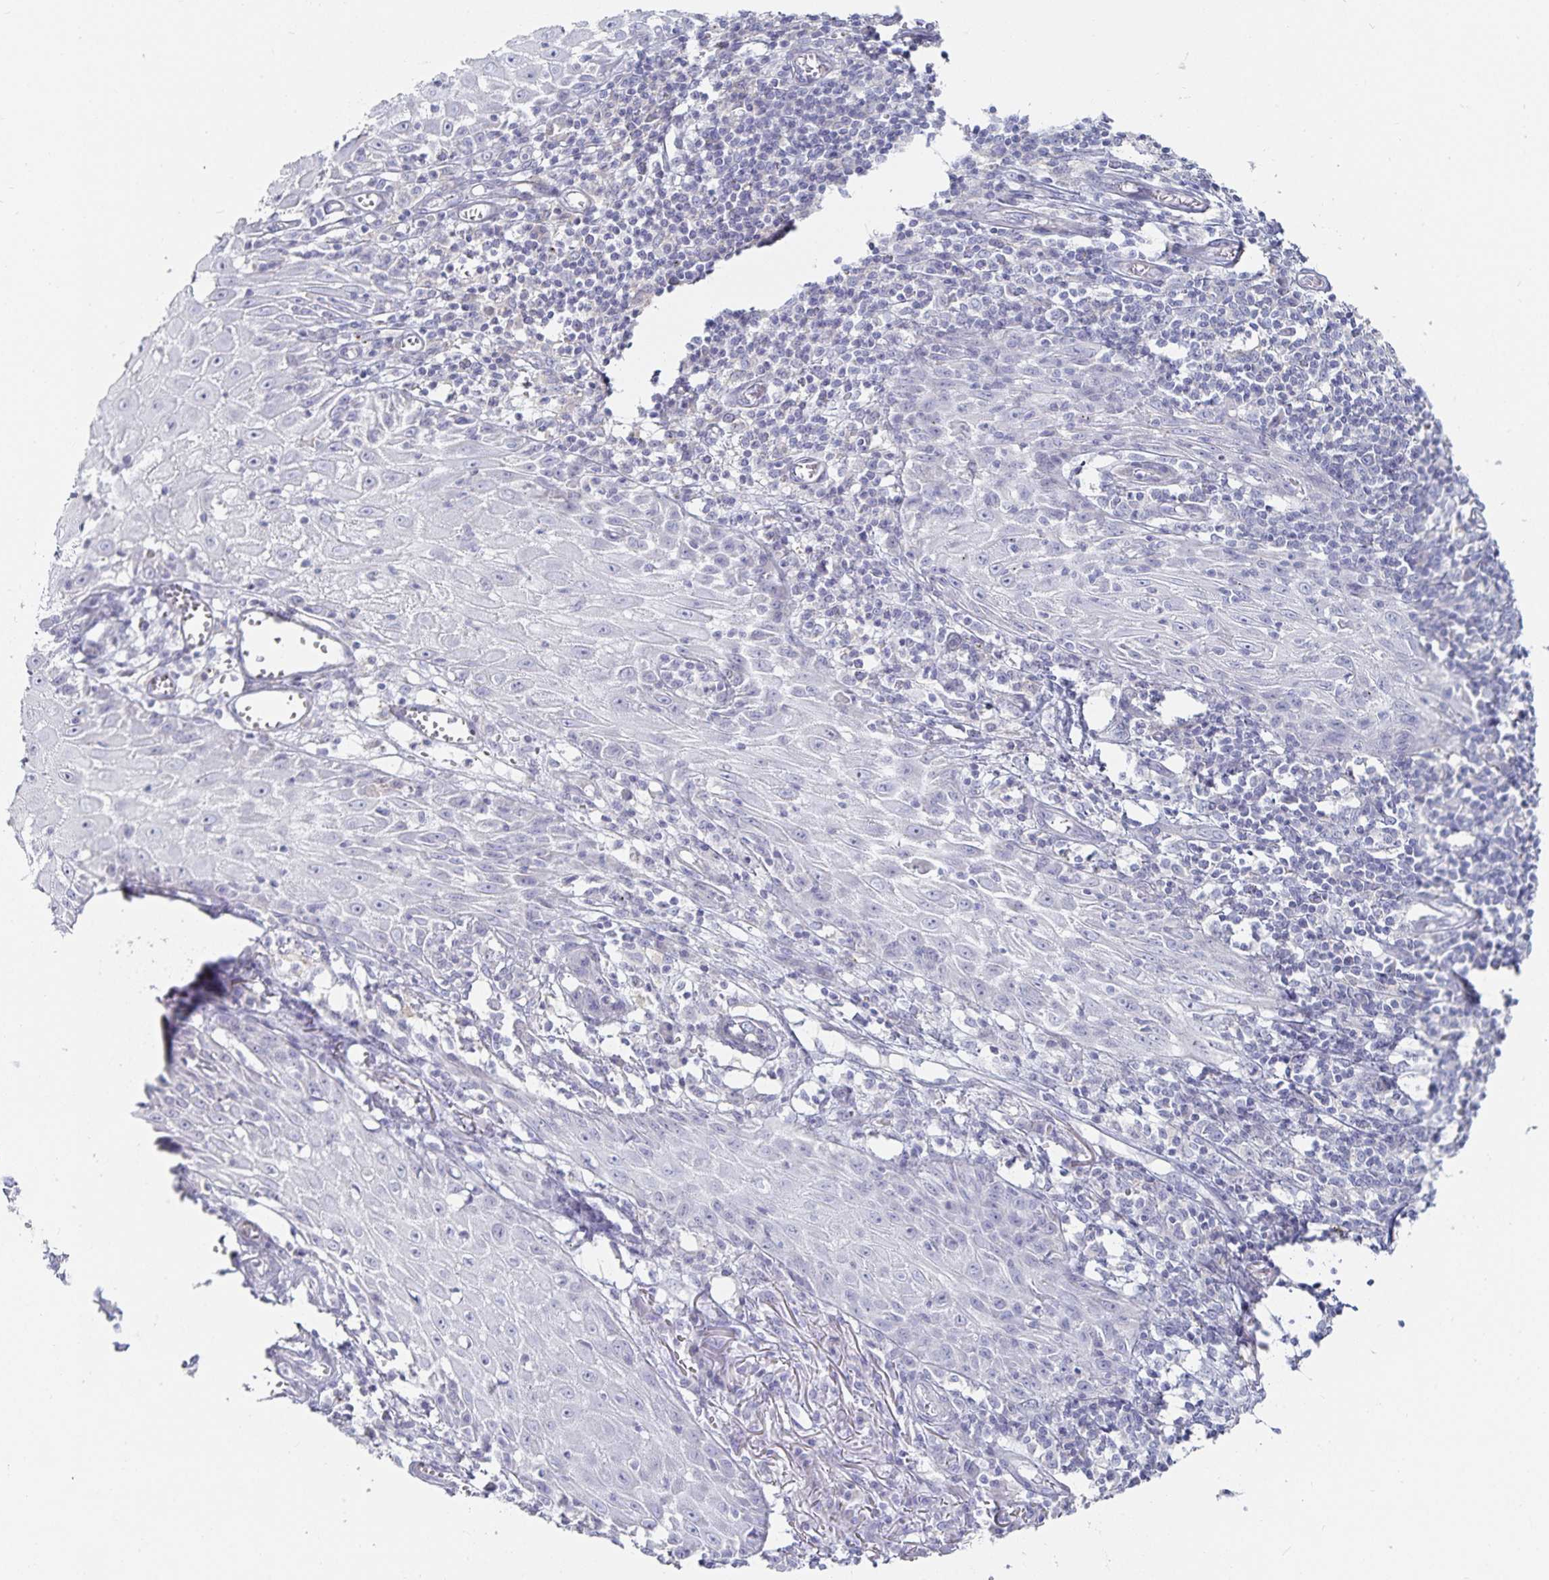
{"staining": {"intensity": "negative", "quantity": "none", "location": "none"}, "tissue": "skin cancer", "cell_type": "Tumor cells", "image_type": "cancer", "snomed": [{"axis": "morphology", "description": "Squamous cell carcinoma, NOS"}, {"axis": "topography", "description": "Skin"}], "caption": "Tumor cells are negative for brown protein staining in skin cancer.", "gene": "SFTPA1", "patient": {"sex": "female", "age": 73}}